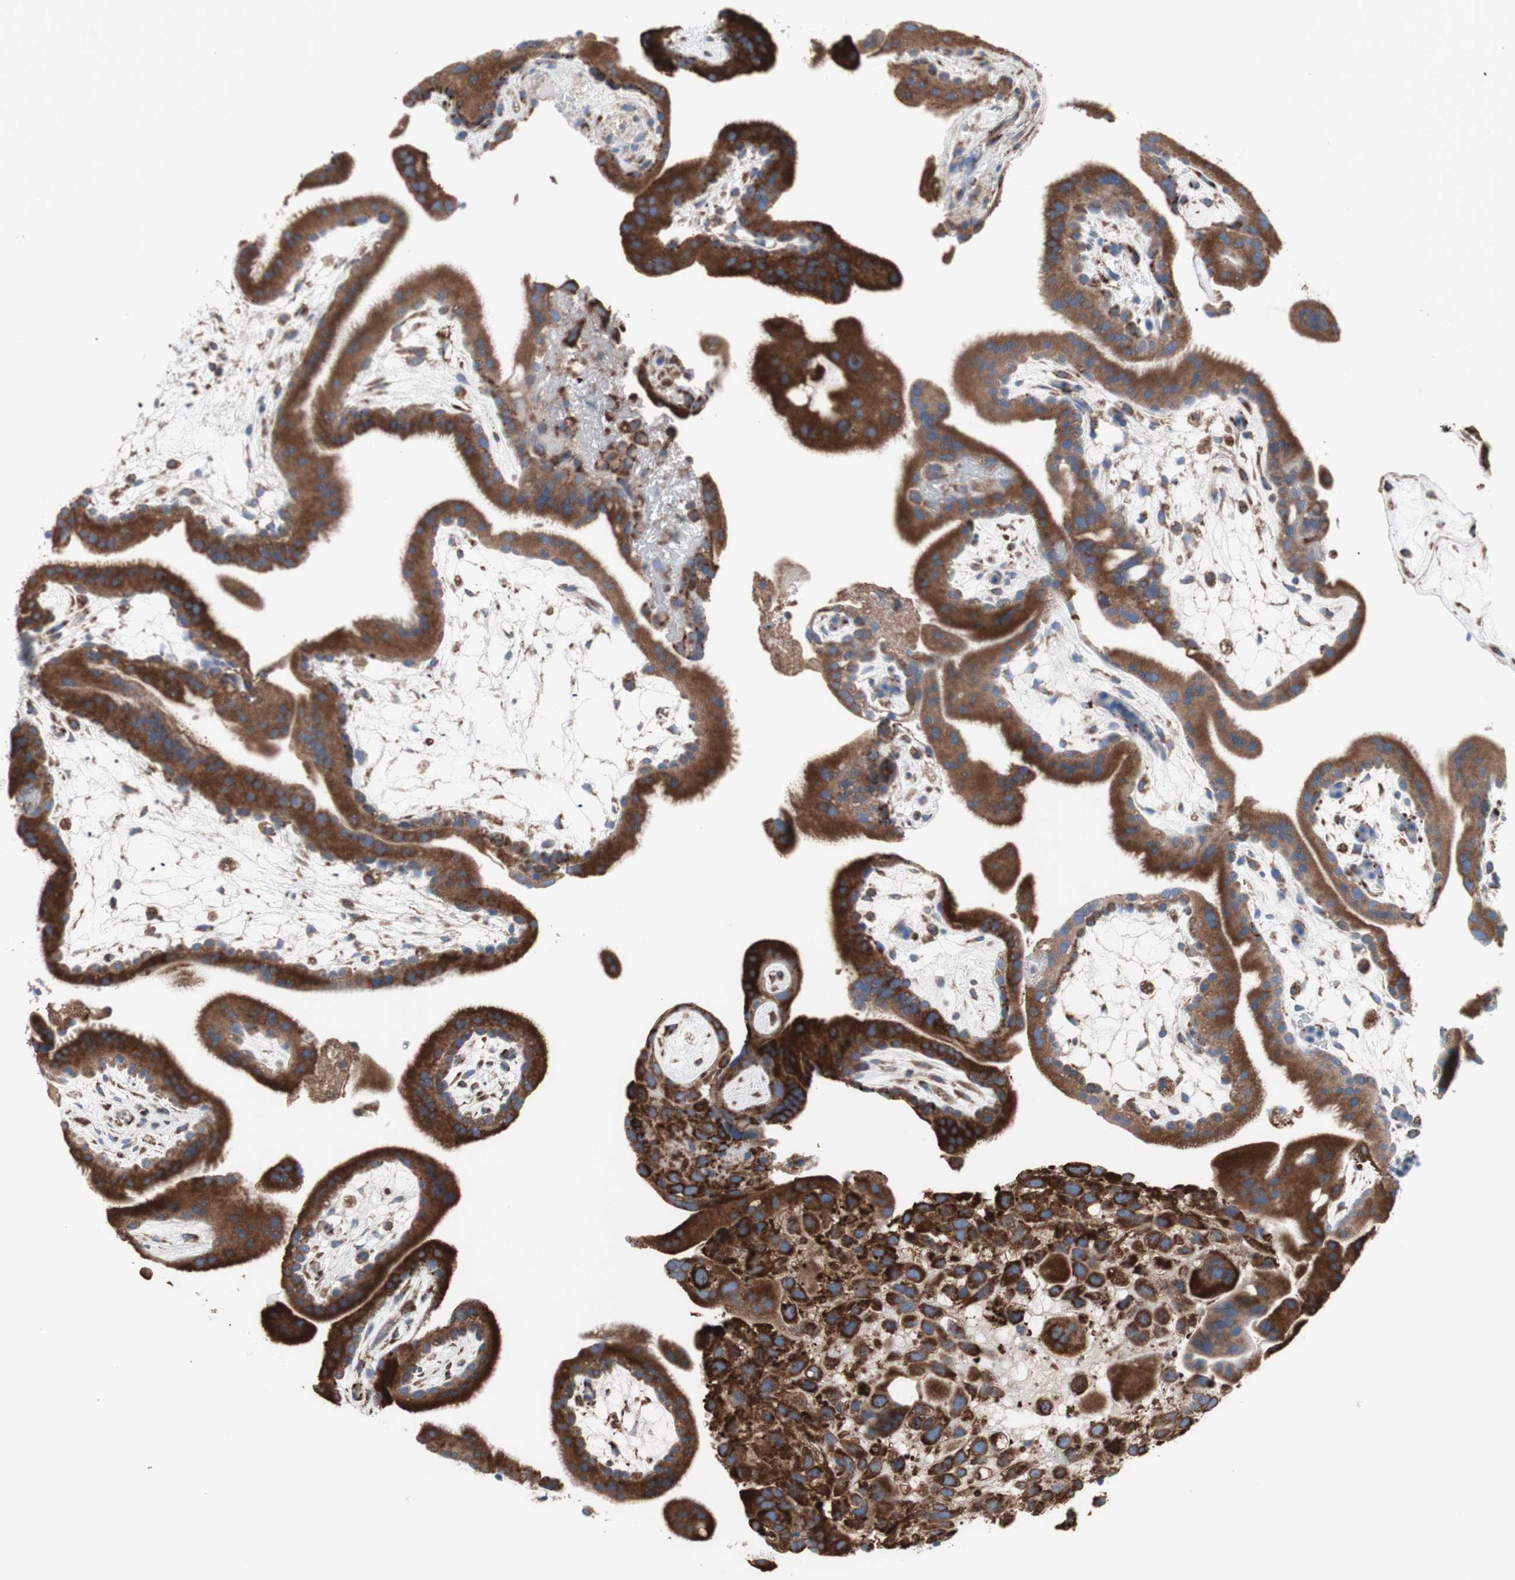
{"staining": {"intensity": "strong", "quantity": ">75%", "location": "cytoplasmic/membranous"}, "tissue": "placenta", "cell_type": "Trophoblastic cells", "image_type": "normal", "snomed": [{"axis": "morphology", "description": "Normal tissue, NOS"}, {"axis": "topography", "description": "Placenta"}], "caption": "An IHC histopathology image of unremarkable tissue is shown. Protein staining in brown labels strong cytoplasmic/membranous positivity in placenta within trophoblastic cells.", "gene": "SLC27A4", "patient": {"sex": "female", "age": 19}}